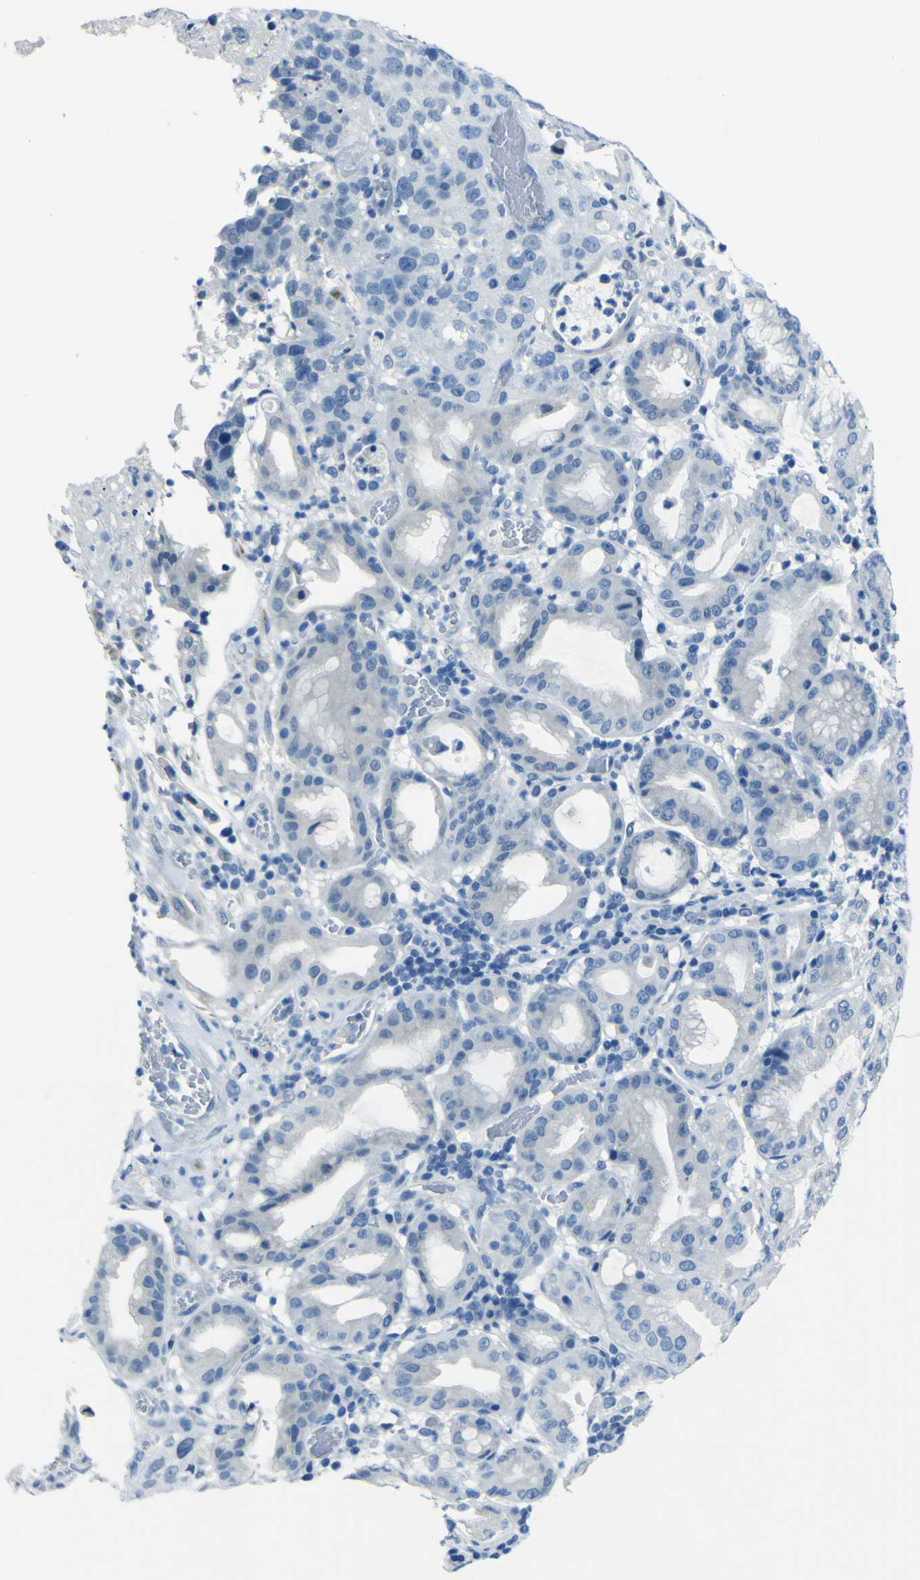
{"staining": {"intensity": "negative", "quantity": "none", "location": "none"}, "tissue": "stomach cancer", "cell_type": "Tumor cells", "image_type": "cancer", "snomed": [{"axis": "morphology", "description": "Normal tissue, NOS"}, {"axis": "morphology", "description": "Adenocarcinoma, NOS"}, {"axis": "topography", "description": "Stomach"}], "caption": "Tumor cells are negative for protein expression in human stomach cancer.", "gene": "PHKG1", "patient": {"sex": "male", "age": 48}}